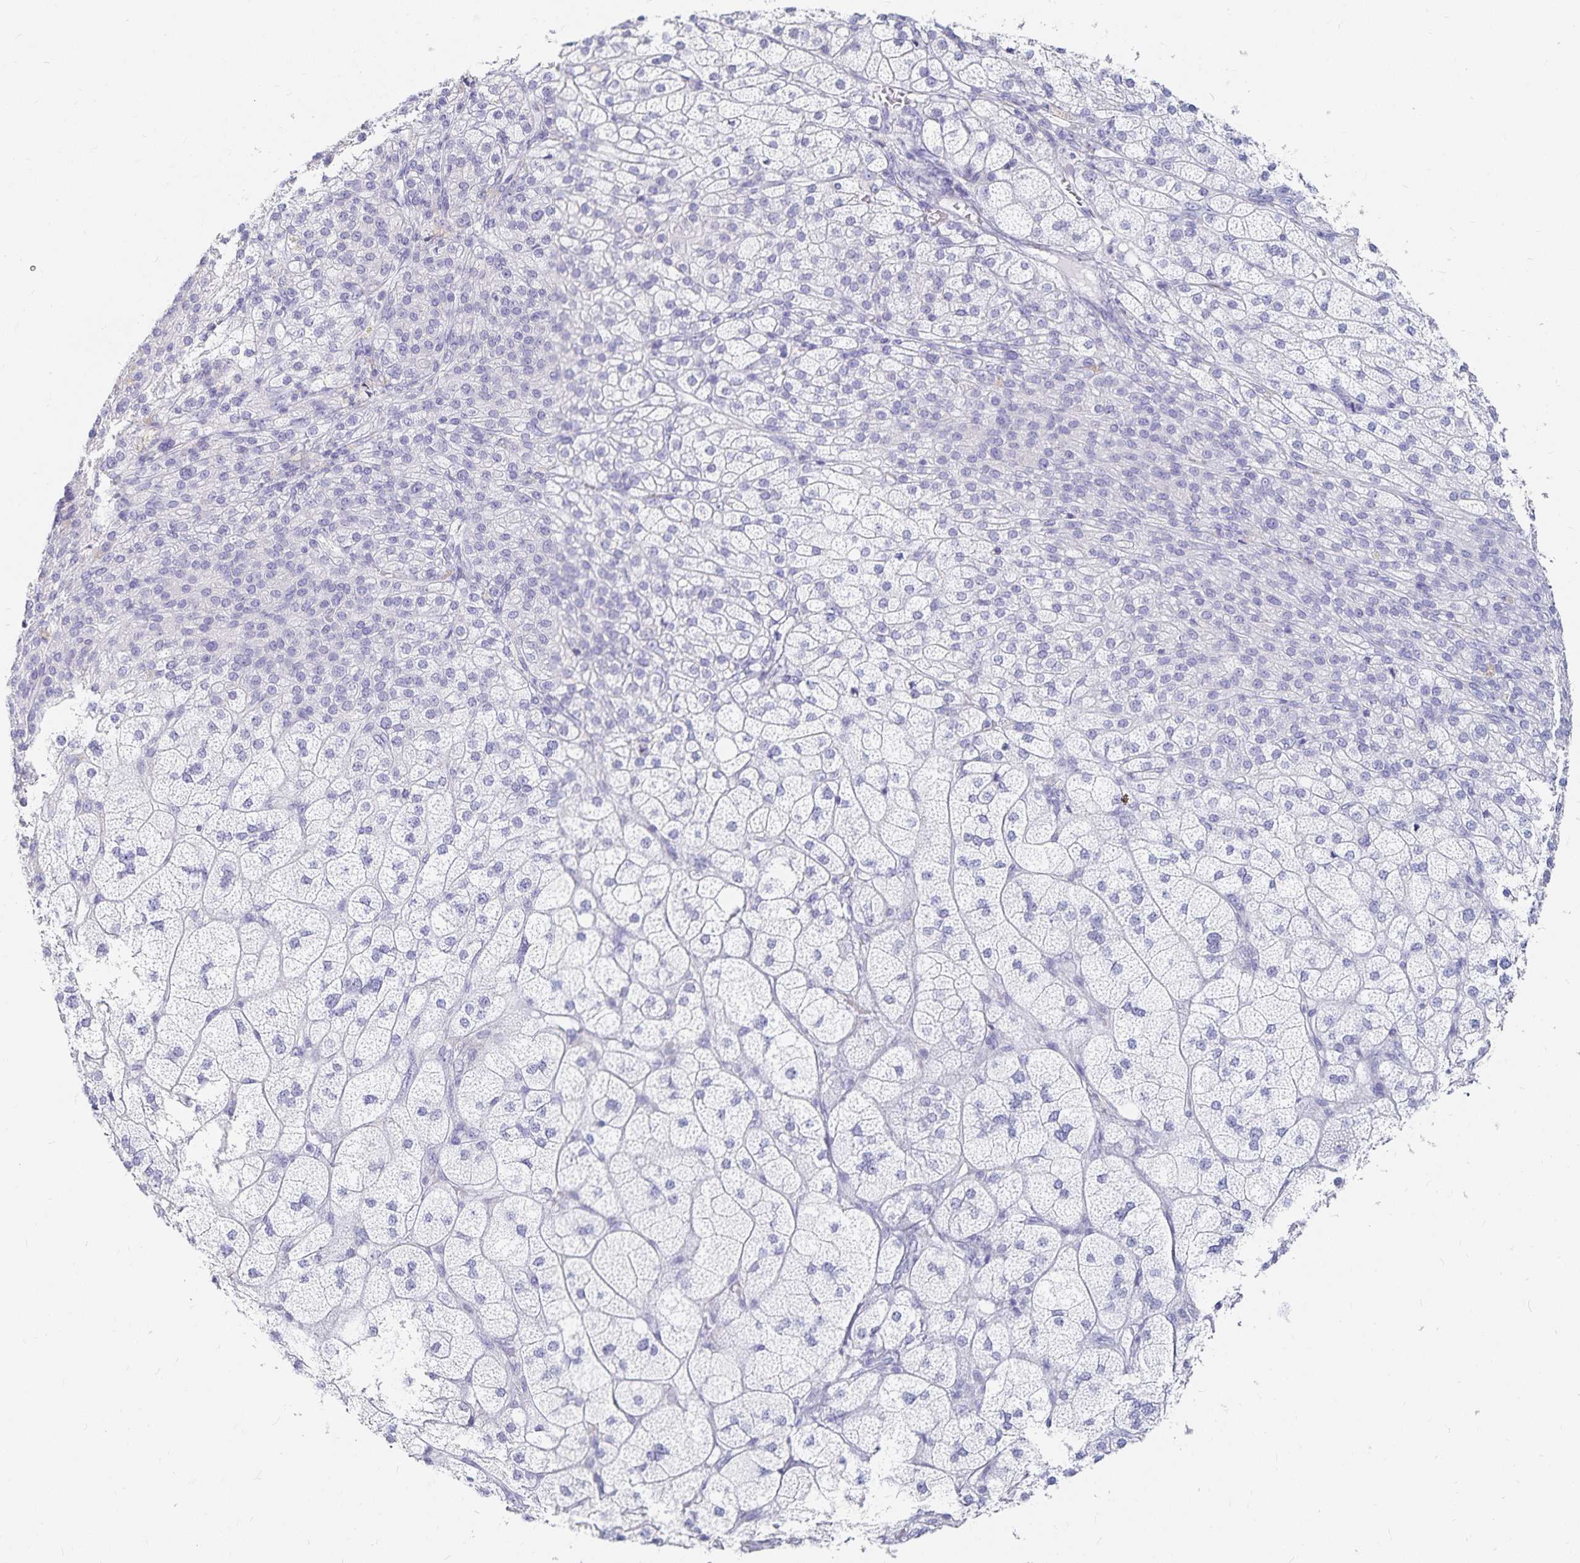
{"staining": {"intensity": "negative", "quantity": "none", "location": "none"}, "tissue": "adrenal gland", "cell_type": "Glandular cells", "image_type": "normal", "snomed": [{"axis": "morphology", "description": "Normal tissue, NOS"}, {"axis": "topography", "description": "Adrenal gland"}], "caption": "This photomicrograph is of unremarkable adrenal gland stained with immunohistochemistry (IHC) to label a protein in brown with the nuclei are counter-stained blue. There is no staining in glandular cells. The staining is performed using DAB (3,3'-diaminobenzidine) brown chromogen with nuclei counter-stained in using hematoxylin.", "gene": "TNIP1", "patient": {"sex": "female", "age": 60}}